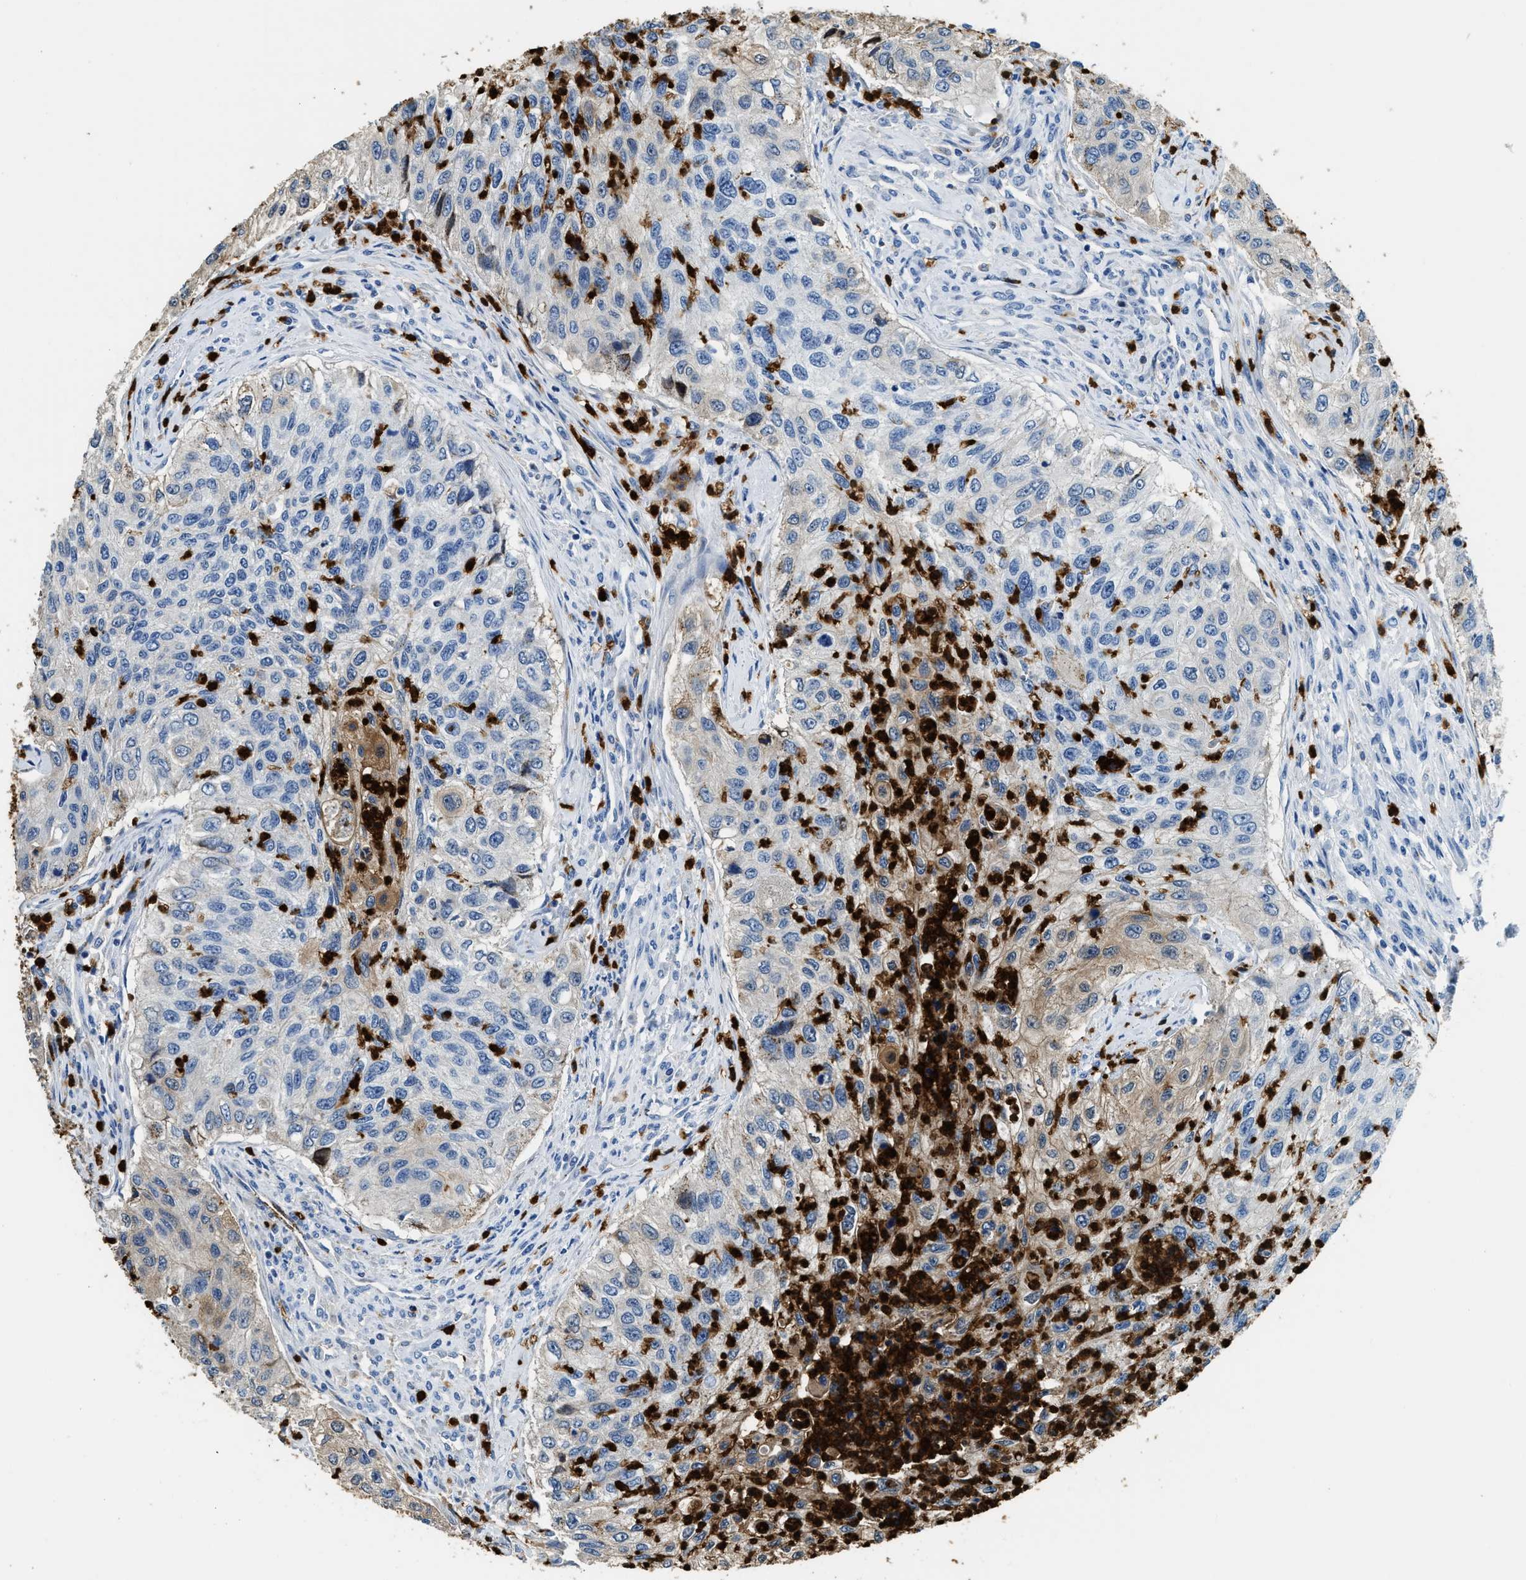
{"staining": {"intensity": "negative", "quantity": "none", "location": "none"}, "tissue": "urothelial cancer", "cell_type": "Tumor cells", "image_type": "cancer", "snomed": [{"axis": "morphology", "description": "Urothelial carcinoma, High grade"}, {"axis": "topography", "description": "Urinary bladder"}], "caption": "Micrograph shows no protein staining in tumor cells of urothelial cancer tissue.", "gene": "ANXA3", "patient": {"sex": "female", "age": 60}}